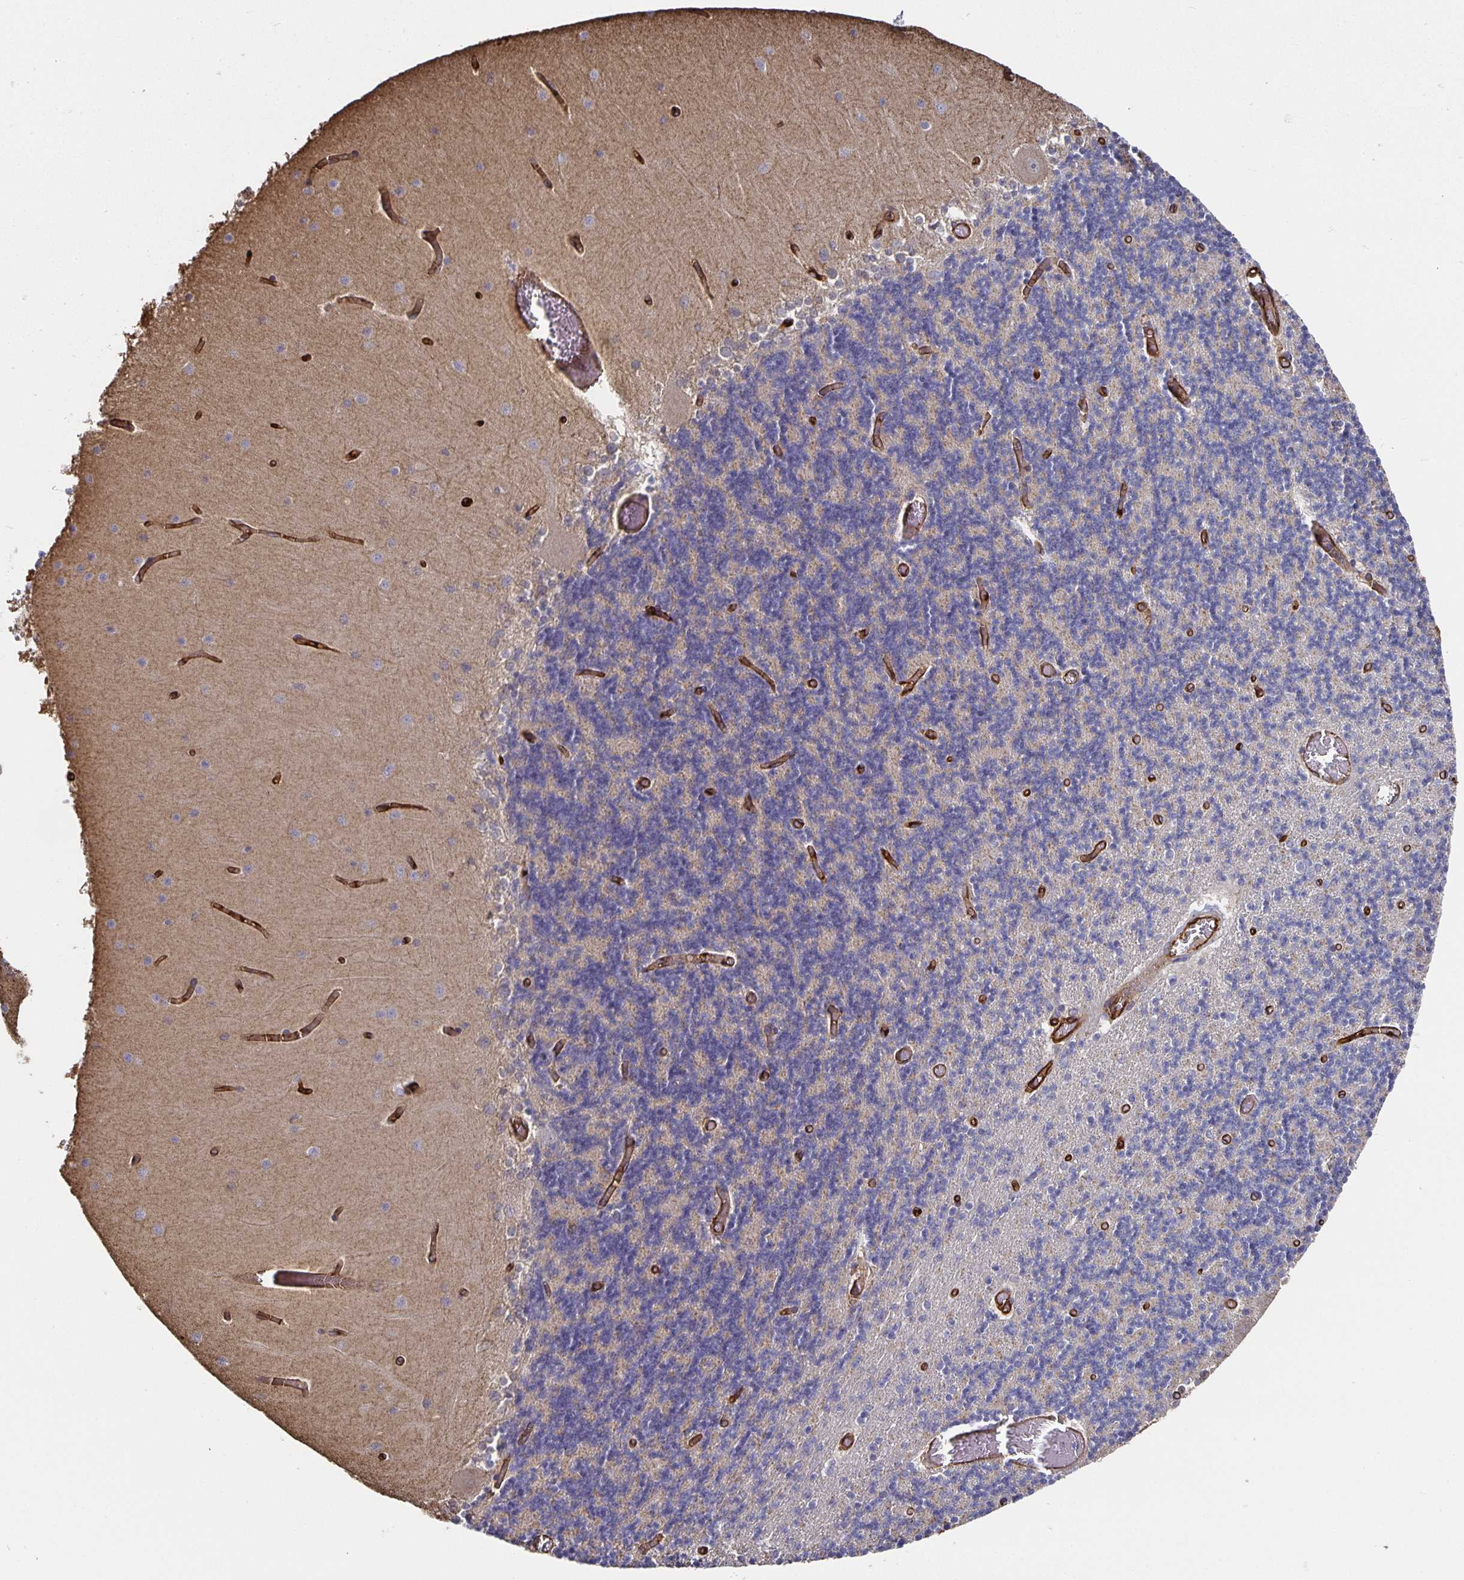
{"staining": {"intensity": "negative", "quantity": "none", "location": "none"}, "tissue": "cerebellum", "cell_type": "Cells in granular layer", "image_type": "normal", "snomed": [{"axis": "morphology", "description": "Normal tissue, NOS"}, {"axis": "topography", "description": "Cerebellum"}], "caption": "Cerebellum stained for a protein using IHC displays no positivity cells in granular layer.", "gene": "PODXL", "patient": {"sex": "female", "age": 28}}